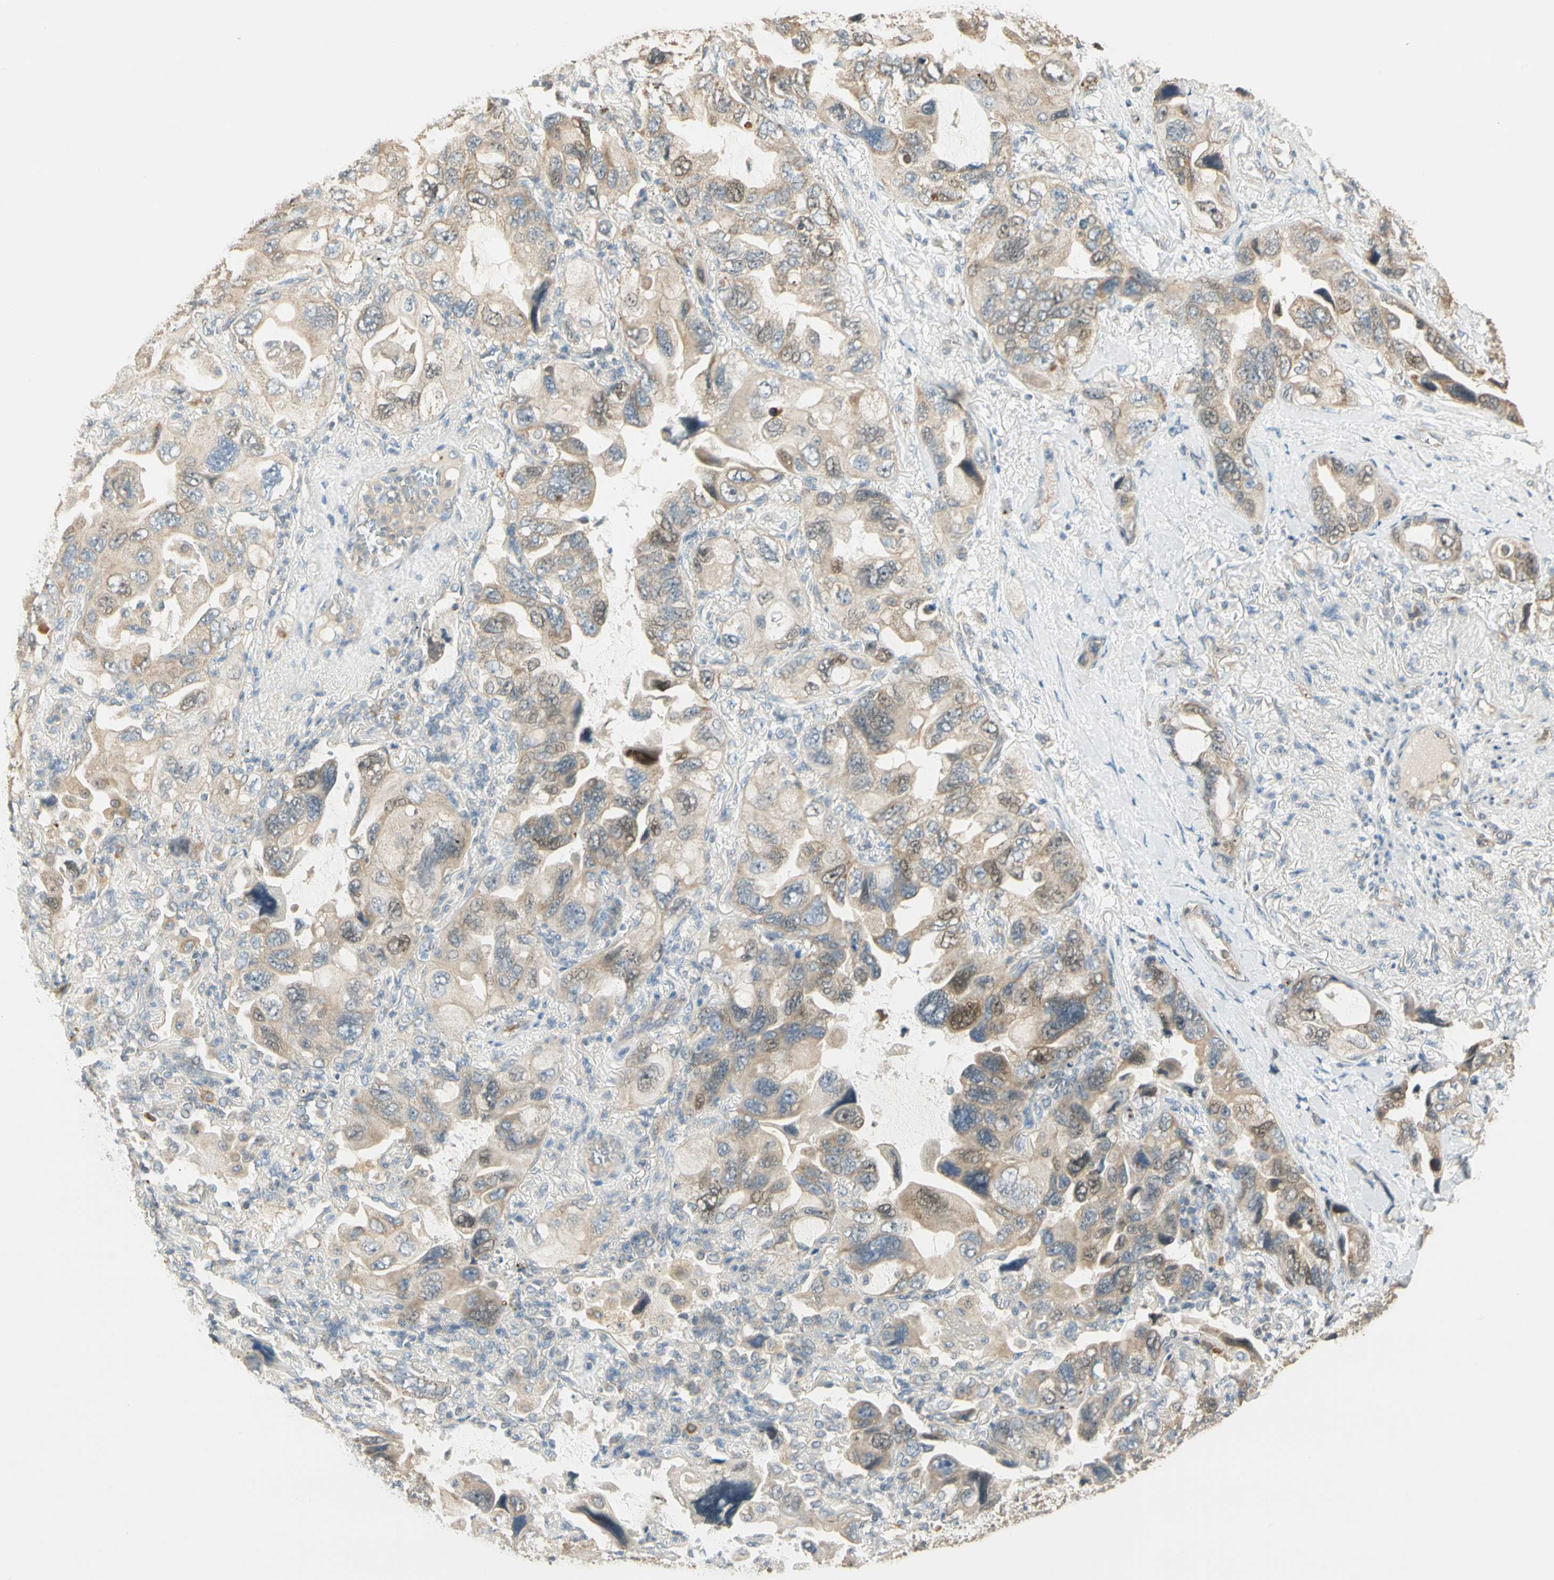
{"staining": {"intensity": "weak", "quantity": "25%-75%", "location": "cytoplasmic/membranous,nuclear"}, "tissue": "lung cancer", "cell_type": "Tumor cells", "image_type": "cancer", "snomed": [{"axis": "morphology", "description": "Squamous cell carcinoma, NOS"}, {"axis": "topography", "description": "Lung"}], "caption": "The histopathology image reveals immunohistochemical staining of lung squamous cell carcinoma. There is weak cytoplasmic/membranous and nuclear staining is identified in about 25%-75% of tumor cells.", "gene": "RAD18", "patient": {"sex": "female", "age": 73}}